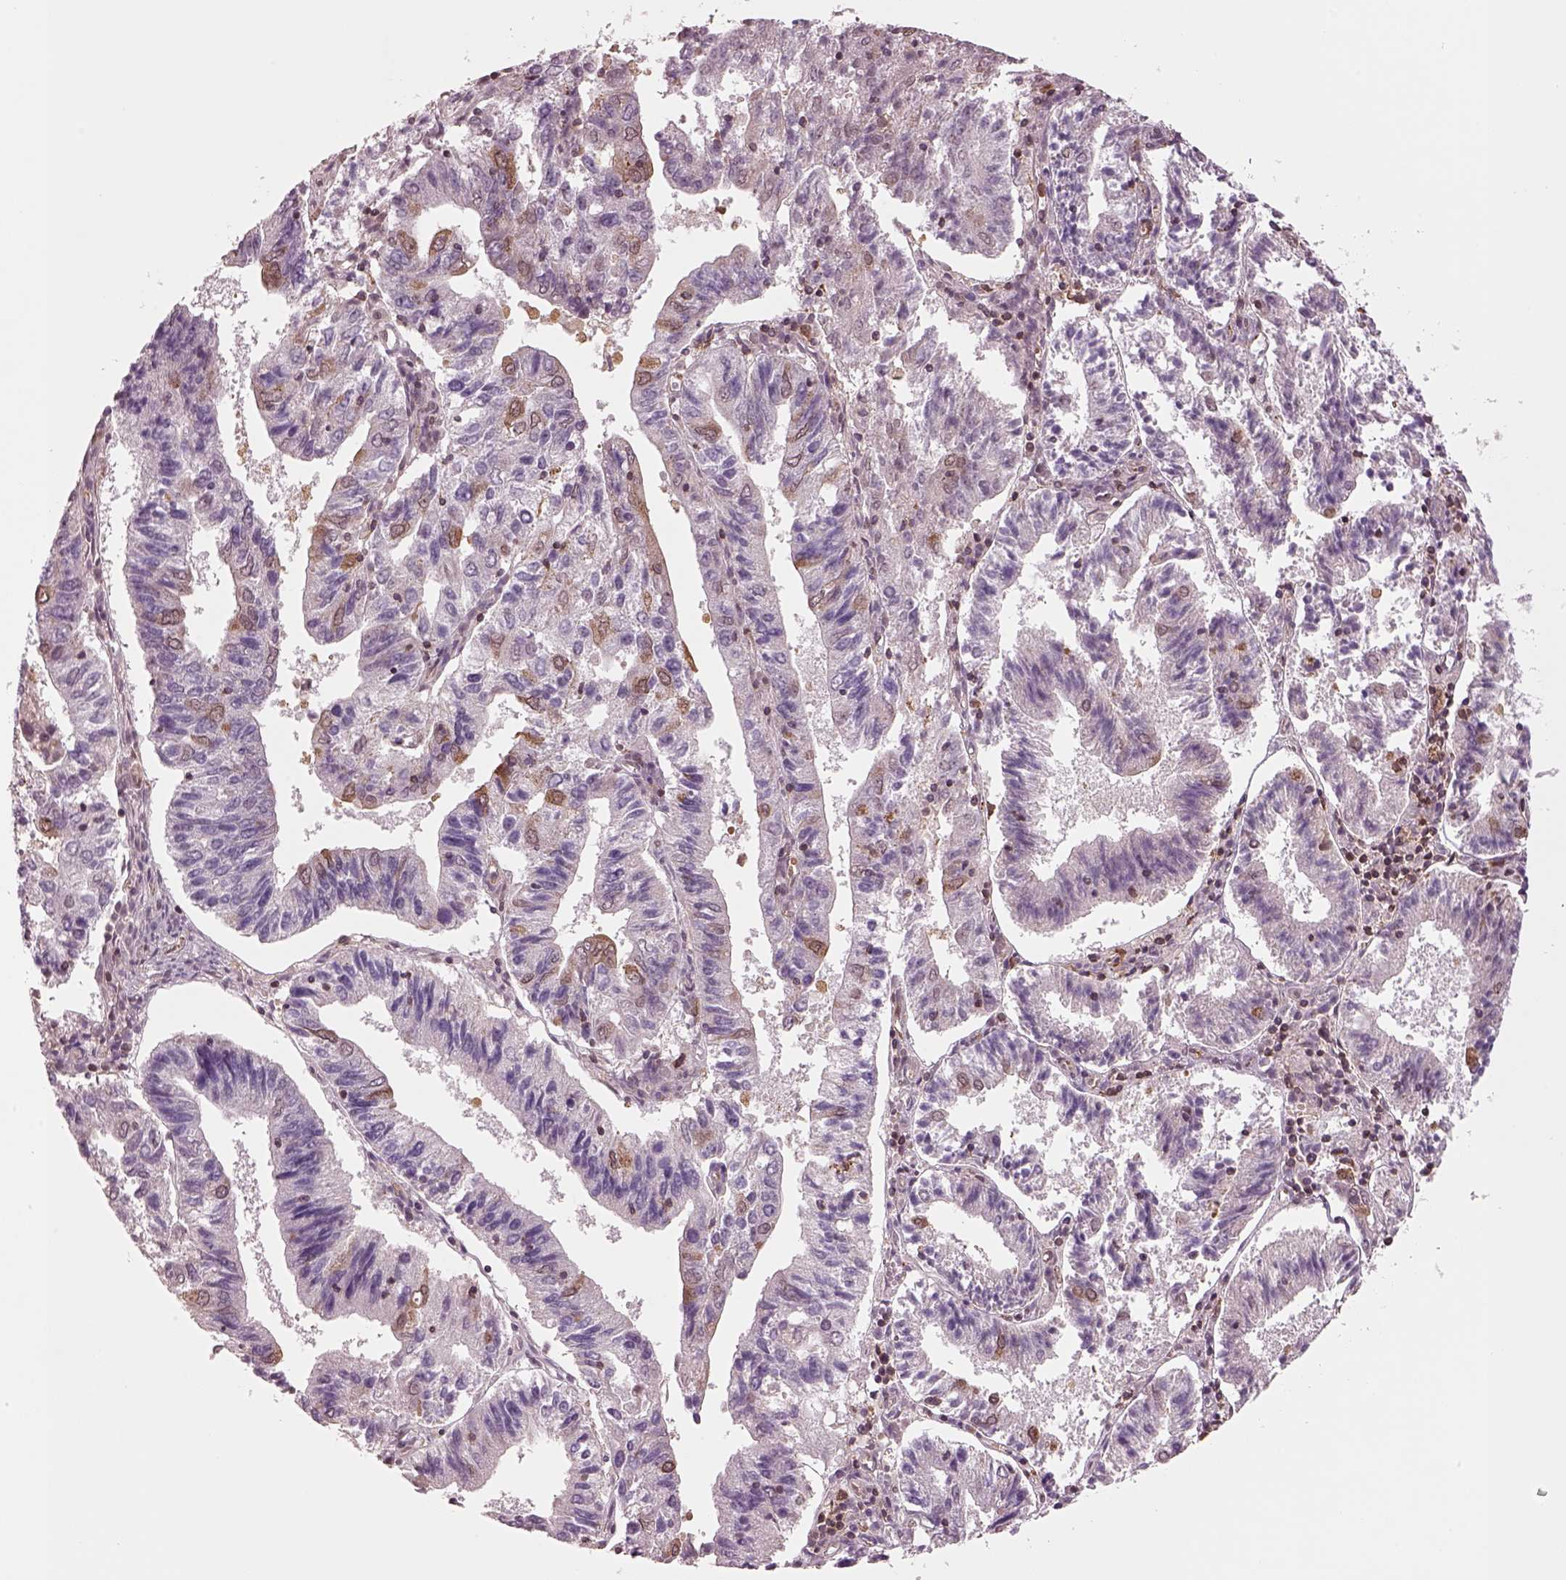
{"staining": {"intensity": "strong", "quantity": "<25%", "location": "cytoplasmic/membranous"}, "tissue": "endometrial cancer", "cell_type": "Tumor cells", "image_type": "cancer", "snomed": [{"axis": "morphology", "description": "Adenocarcinoma, NOS"}, {"axis": "topography", "description": "Endometrium"}], "caption": "IHC (DAB (3,3'-diaminobenzidine)) staining of human adenocarcinoma (endometrial) displays strong cytoplasmic/membranous protein staining in about <25% of tumor cells.", "gene": "WASHC2A", "patient": {"sex": "female", "age": 82}}